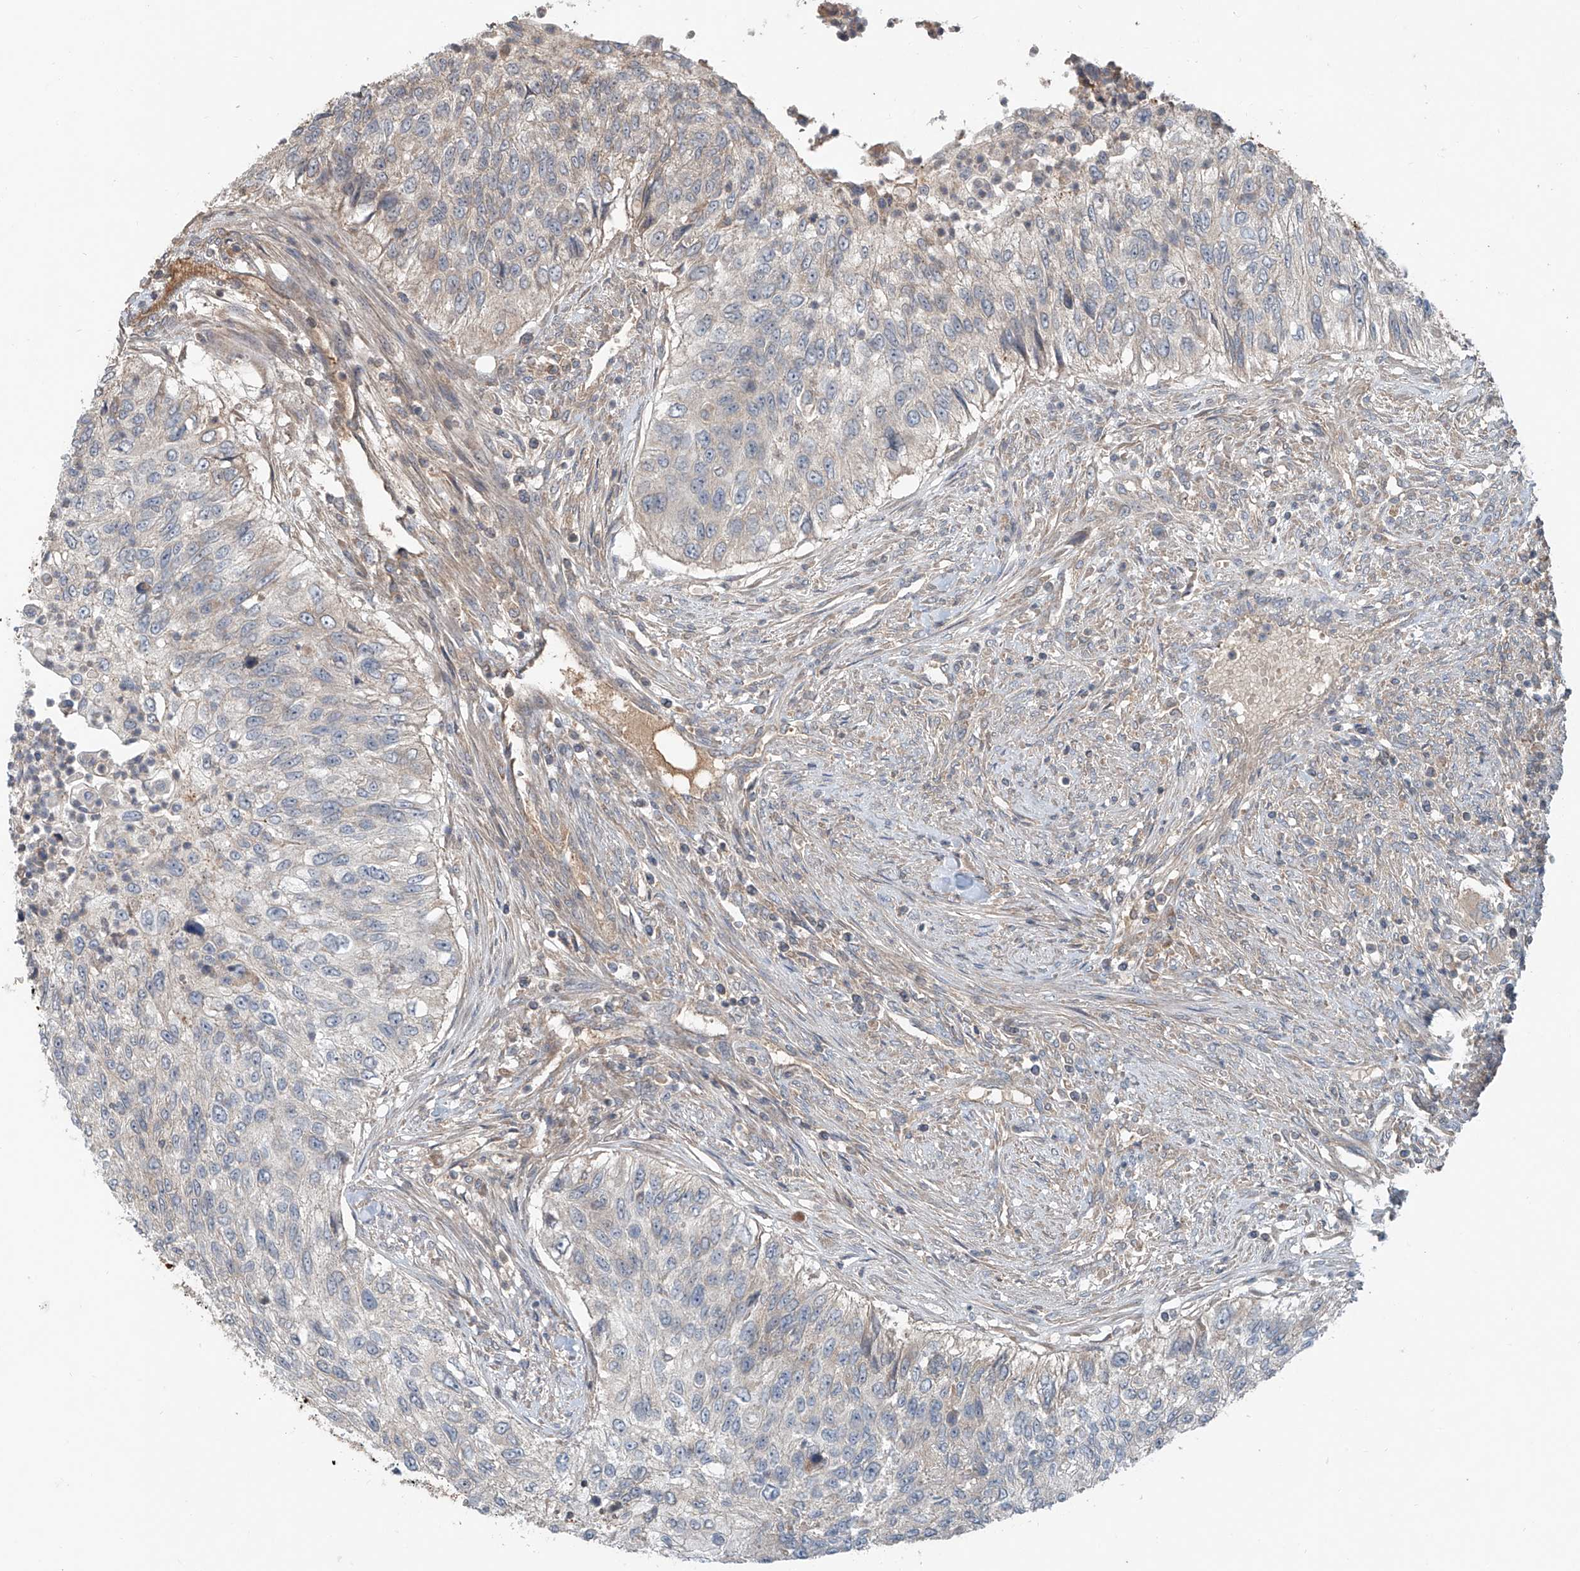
{"staining": {"intensity": "negative", "quantity": "none", "location": "none"}, "tissue": "urothelial cancer", "cell_type": "Tumor cells", "image_type": "cancer", "snomed": [{"axis": "morphology", "description": "Urothelial carcinoma, High grade"}, {"axis": "topography", "description": "Urinary bladder"}], "caption": "An IHC image of urothelial carcinoma (high-grade) is shown. There is no staining in tumor cells of urothelial carcinoma (high-grade).", "gene": "ADAM23", "patient": {"sex": "female", "age": 60}}